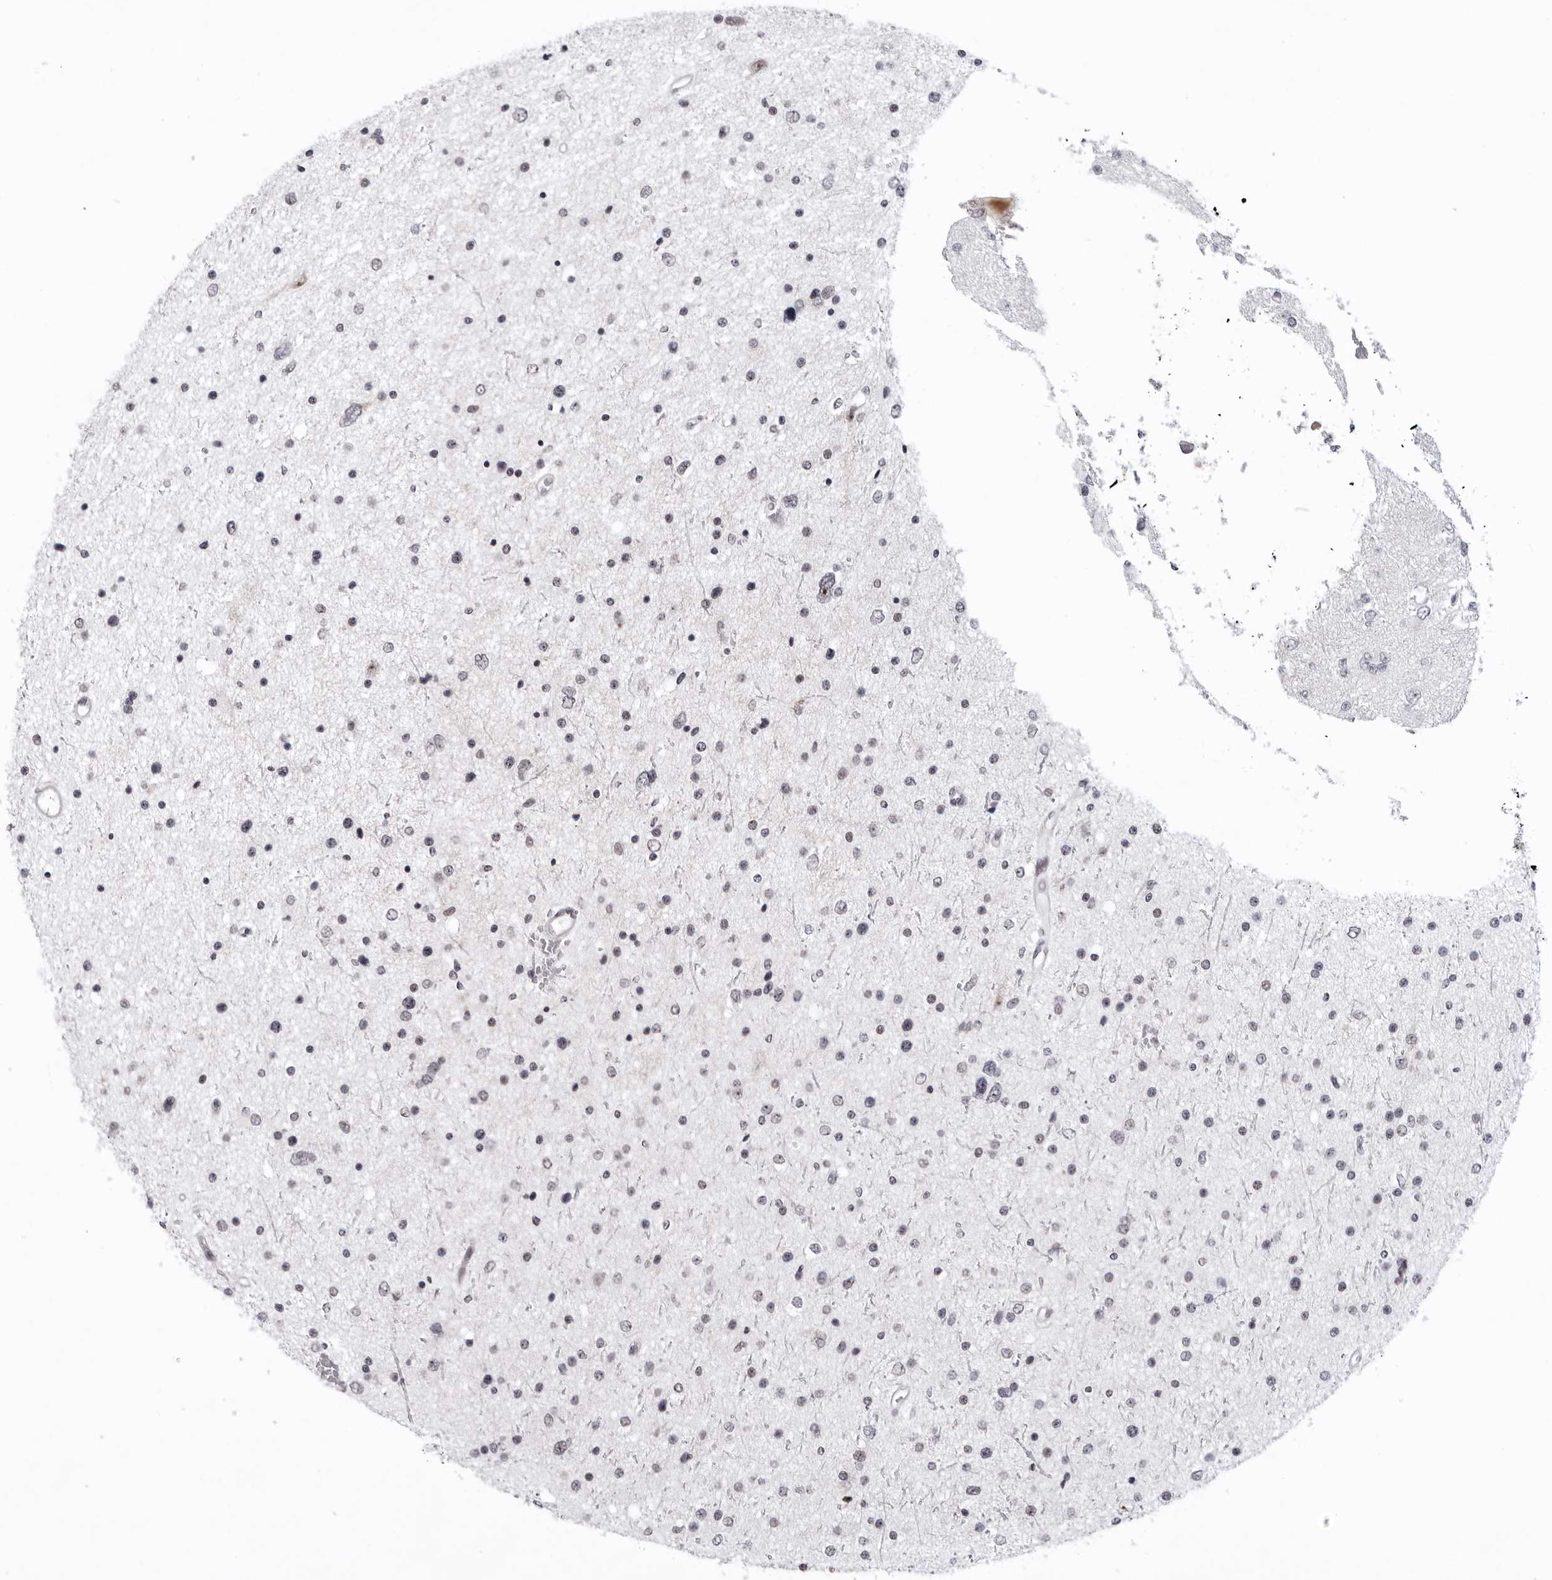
{"staining": {"intensity": "negative", "quantity": "none", "location": "none"}, "tissue": "glioma", "cell_type": "Tumor cells", "image_type": "cancer", "snomed": [{"axis": "morphology", "description": "Glioma, malignant, Low grade"}, {"axis": "topography", "description": "Brain"}], "caption": "An immunohistochemistry image of malignant low-grade glioma is shown. There is no staining in tumor cells of malignant low-grade glioma.", "gene": "EXOSC10", "patient": {"sex": "female", "age": 37}}